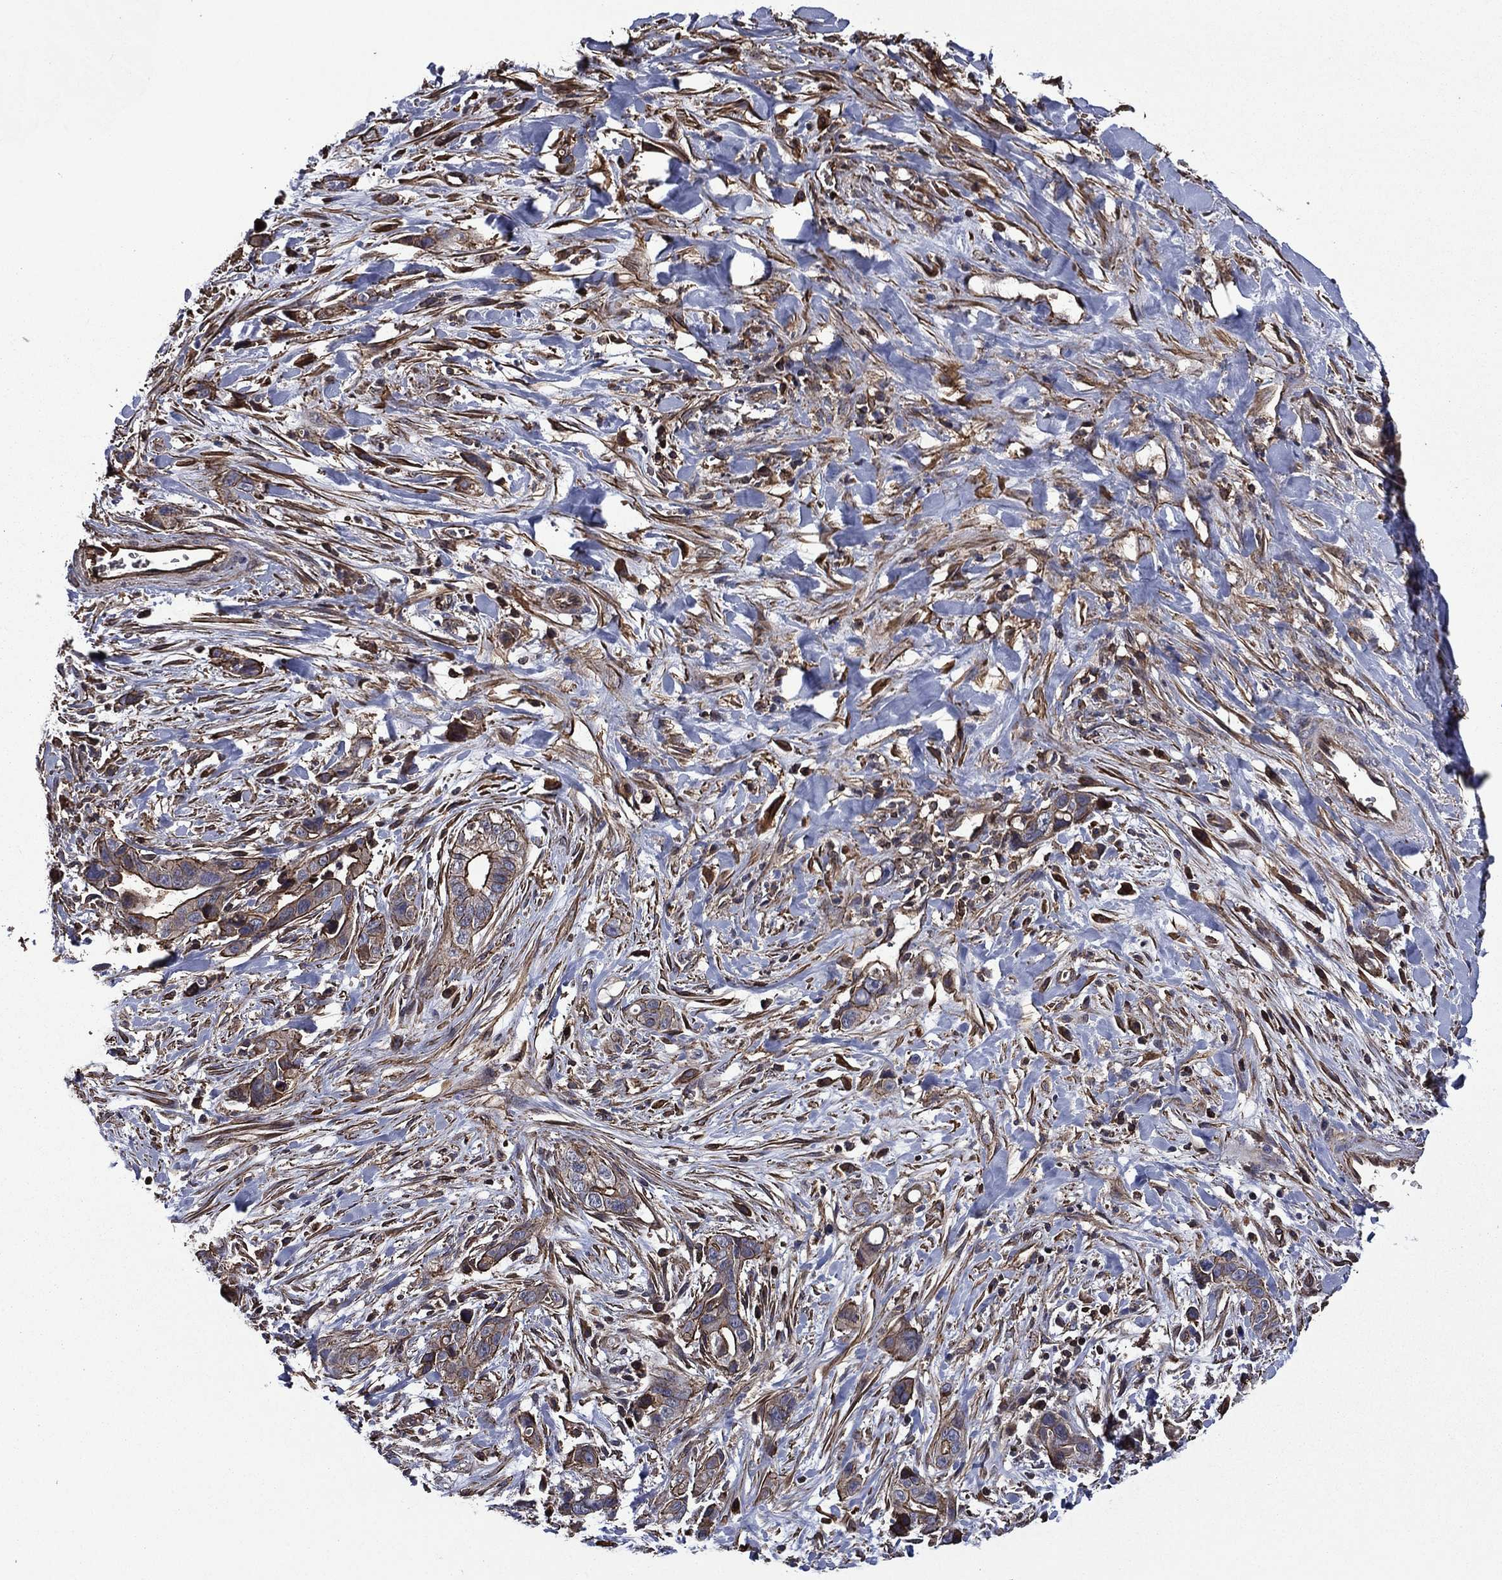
{"staining": {"intensity": "moderate", "quantity": "<25%", "location": "cytoplasmic/membranous"}, "tissue": "liver cancer", "cell_type": "Tumor cells", "image_type": "cancer", "snomed": [{"axis": "morphology", "description": "Cholangiocarcinoma"}, {"axis": "topography", "description": "Liver"}], "caption": "This is an image of immunohistochemistry staining of liver cholangiocarcinoma, which shows moderate positivity in the cytoplasmic/membranous of tumor cells.", "gene": "PLPP3", "patient": {"sex": "female", "age": 79}}